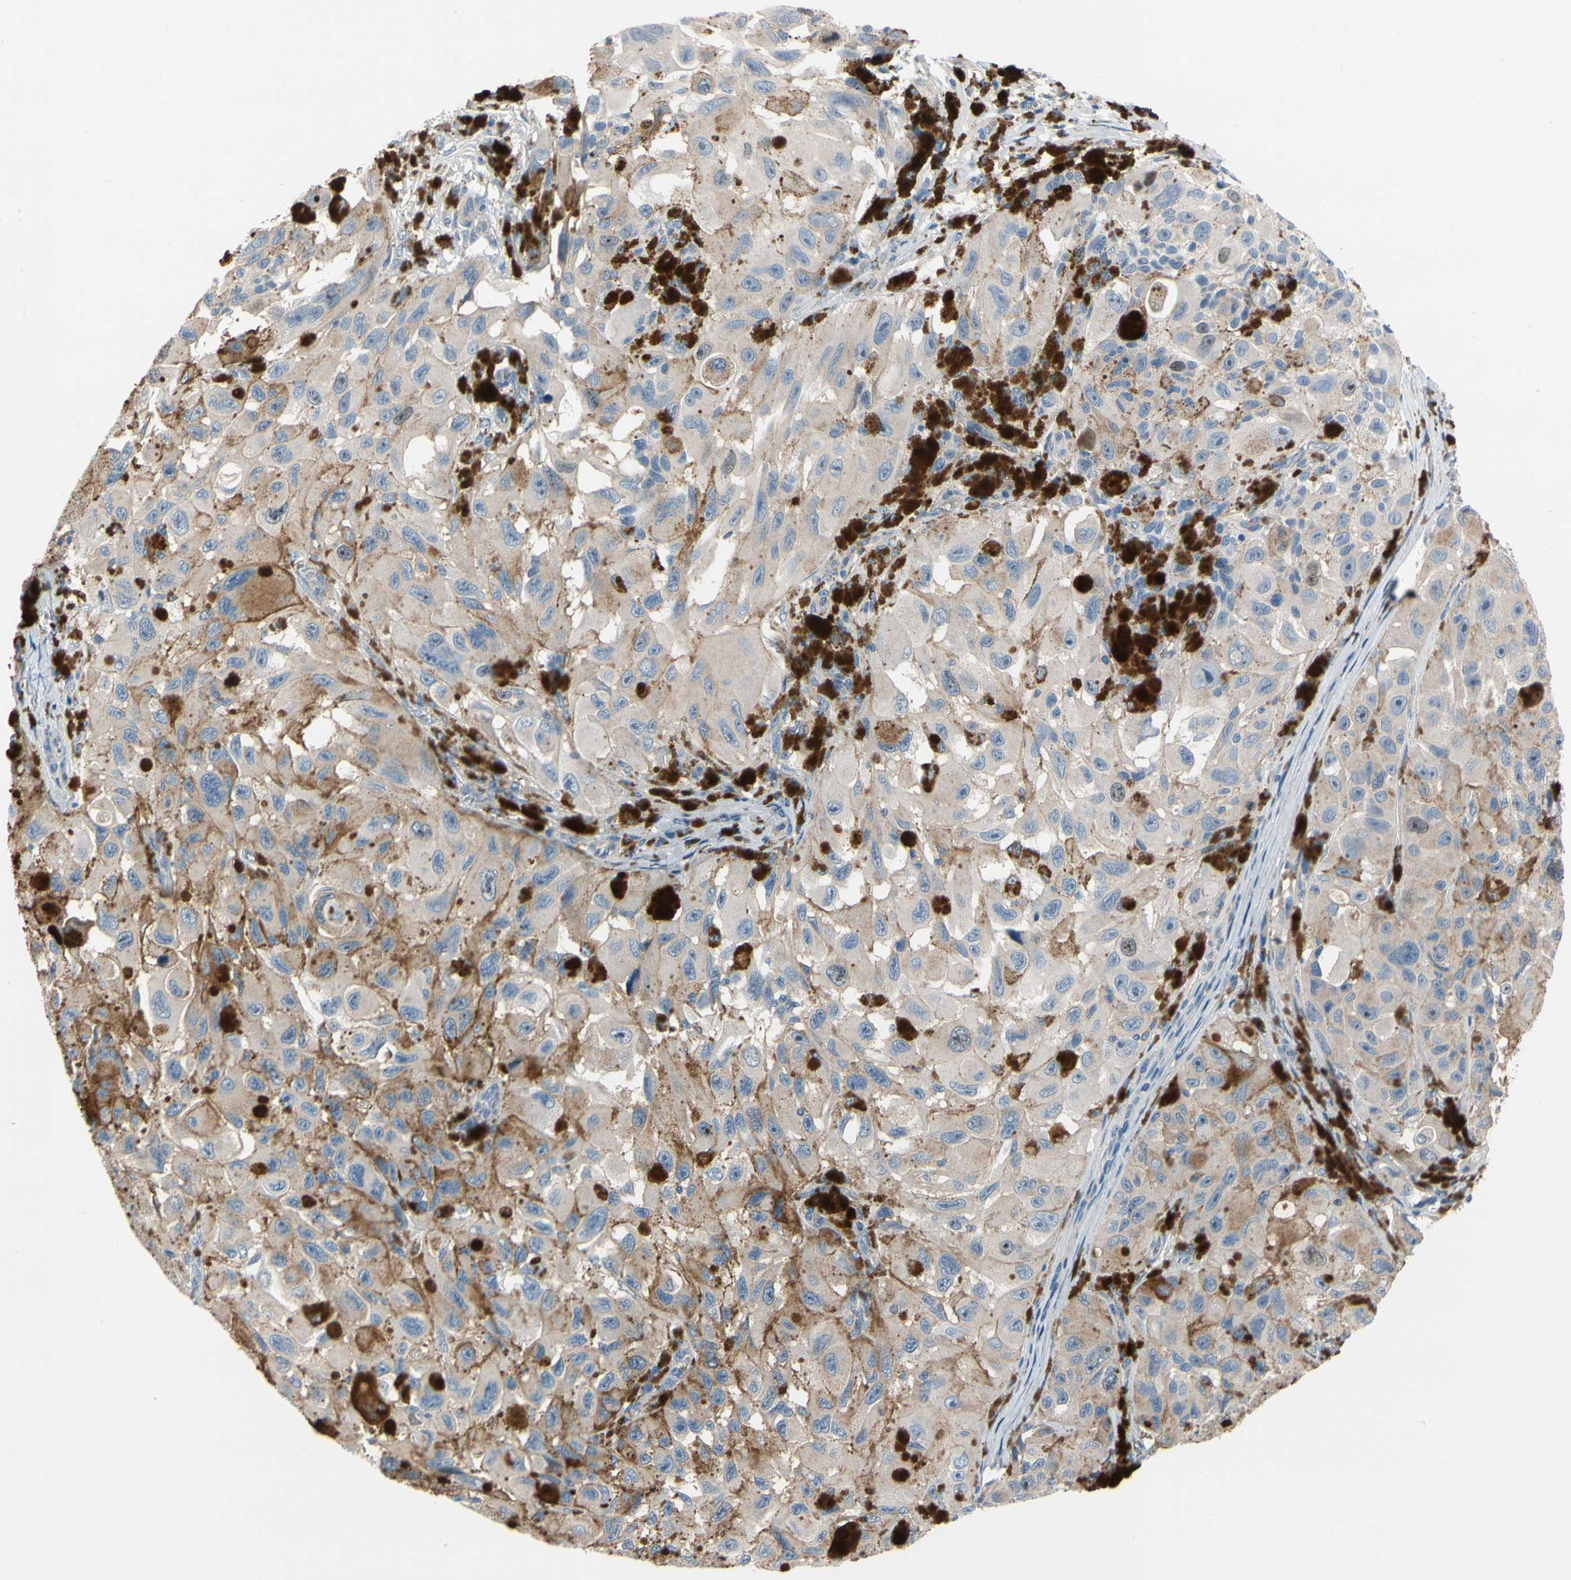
{"staining": {"intensity": "moderate", "quantity": "<25%", "location": "cytoplasmic/membranous"}, "tissue": "melanoma", "cell_type": "Tumor cells", "image_type": "cancer", "snomed": [{"axis": "morphology", "description": "Malignant melanoma, NOS"}, {"axis": "topography", "description": "Skin"}], "caption": "Melanoma was stained to show a protein in brown. There is low levels of moderate cytoplasmic/membranous positivity in approximately <25% of tumor cells.", "gene": "HJURP", "patient": {"sex": "female", "age": 73}}